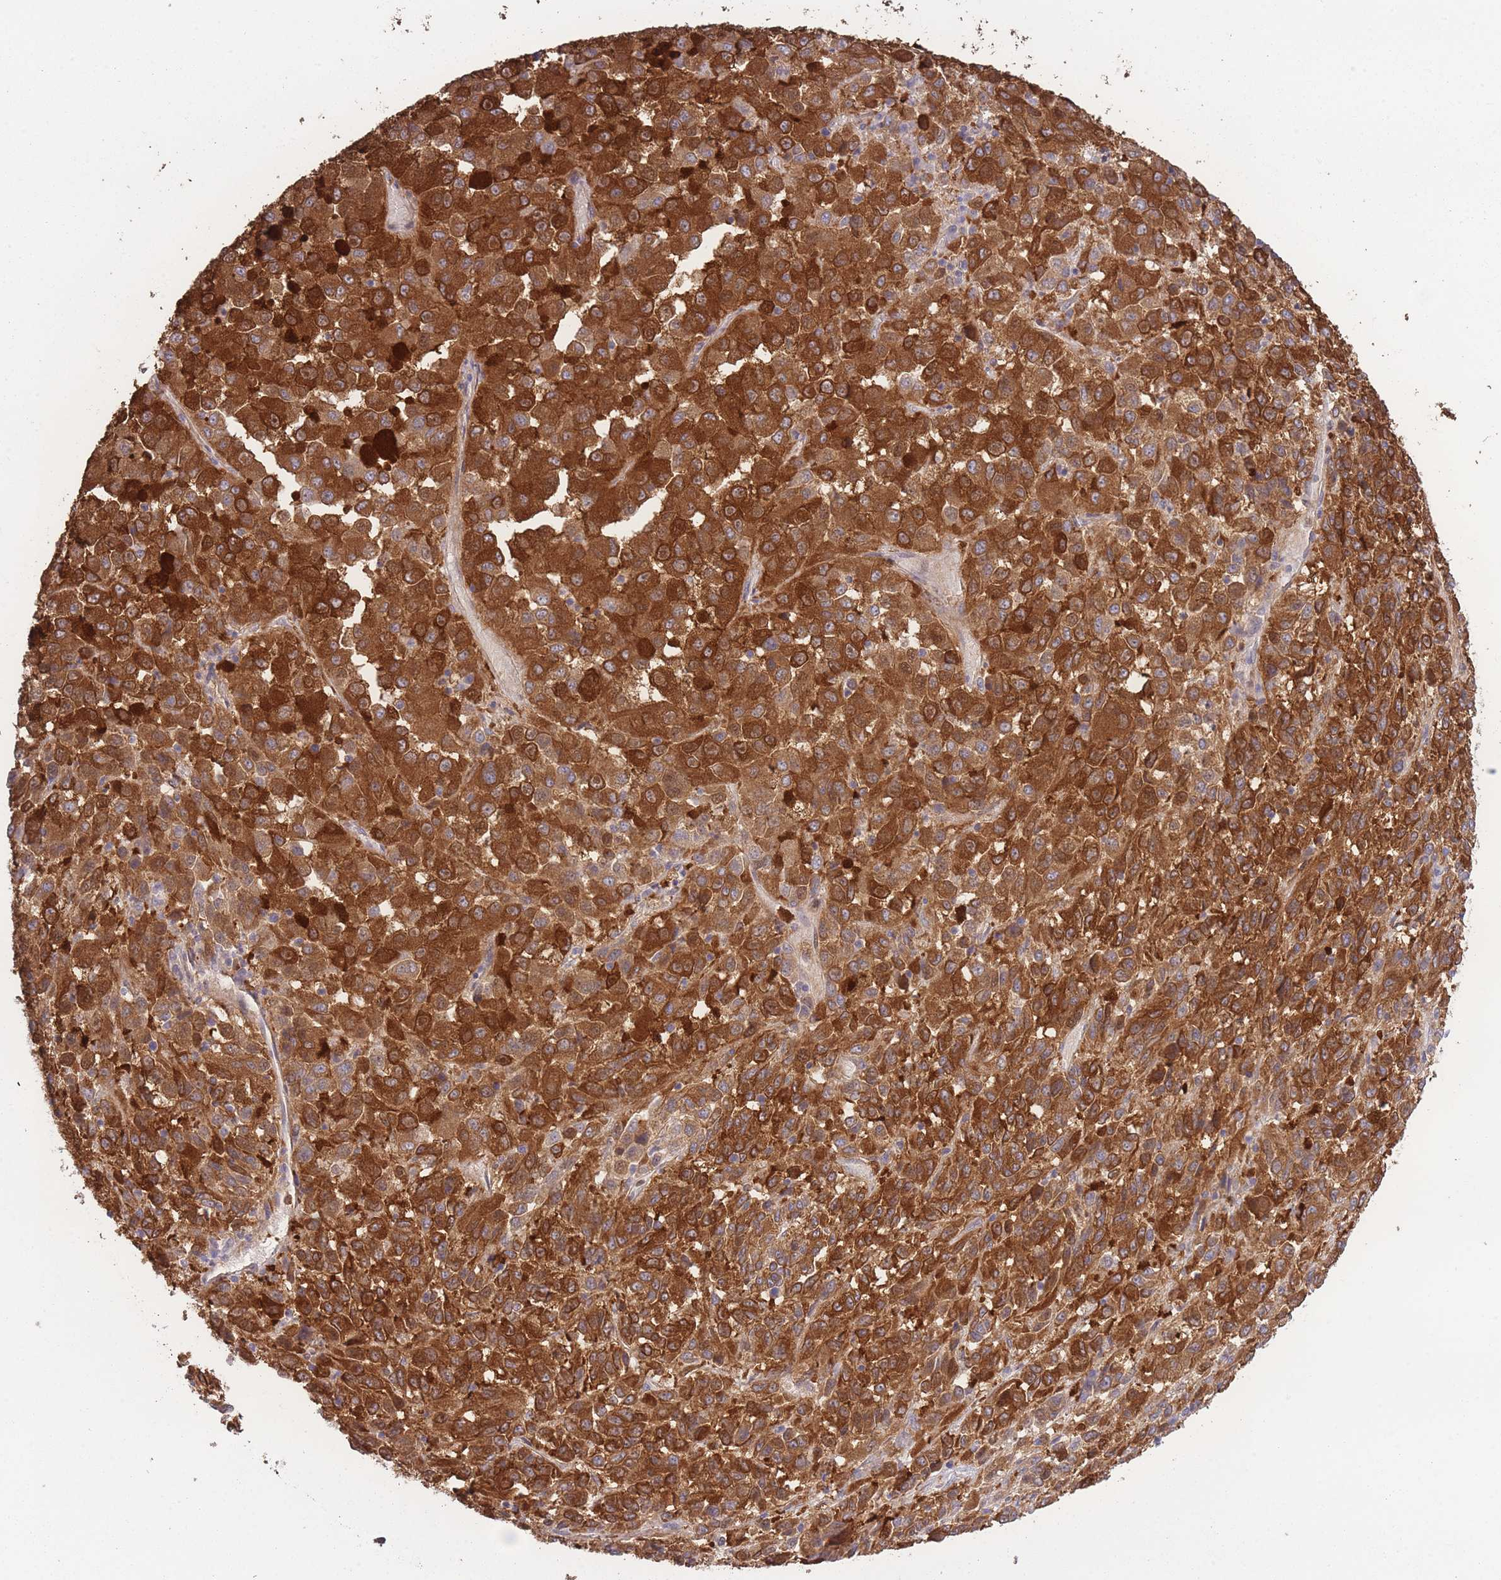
{"staining": {"intensity": "strong", "quantity": ">75%", "location": "cytoplasmic/membranous"}, "tissue": "melanoma", "cell_type": "Tumor cells", "image_type": "cancer", "snomed": [{"axis": "morphology", "description": "Malignant melanoma, Metastatic site"}, {"axis": "topography", "description": "Lung"}], "caption": "DAB immunohistochemical staining of human melanoma exhibits strong cytoplasmic/membranous protein staining in approximately >75% of tumor cells. (DAB (3,3'-diaminobenzidine) IHC with brightfield microscopy, high magnification).", "gene": "STEAP3", "patient": {"sex": "male", "age": 64}}